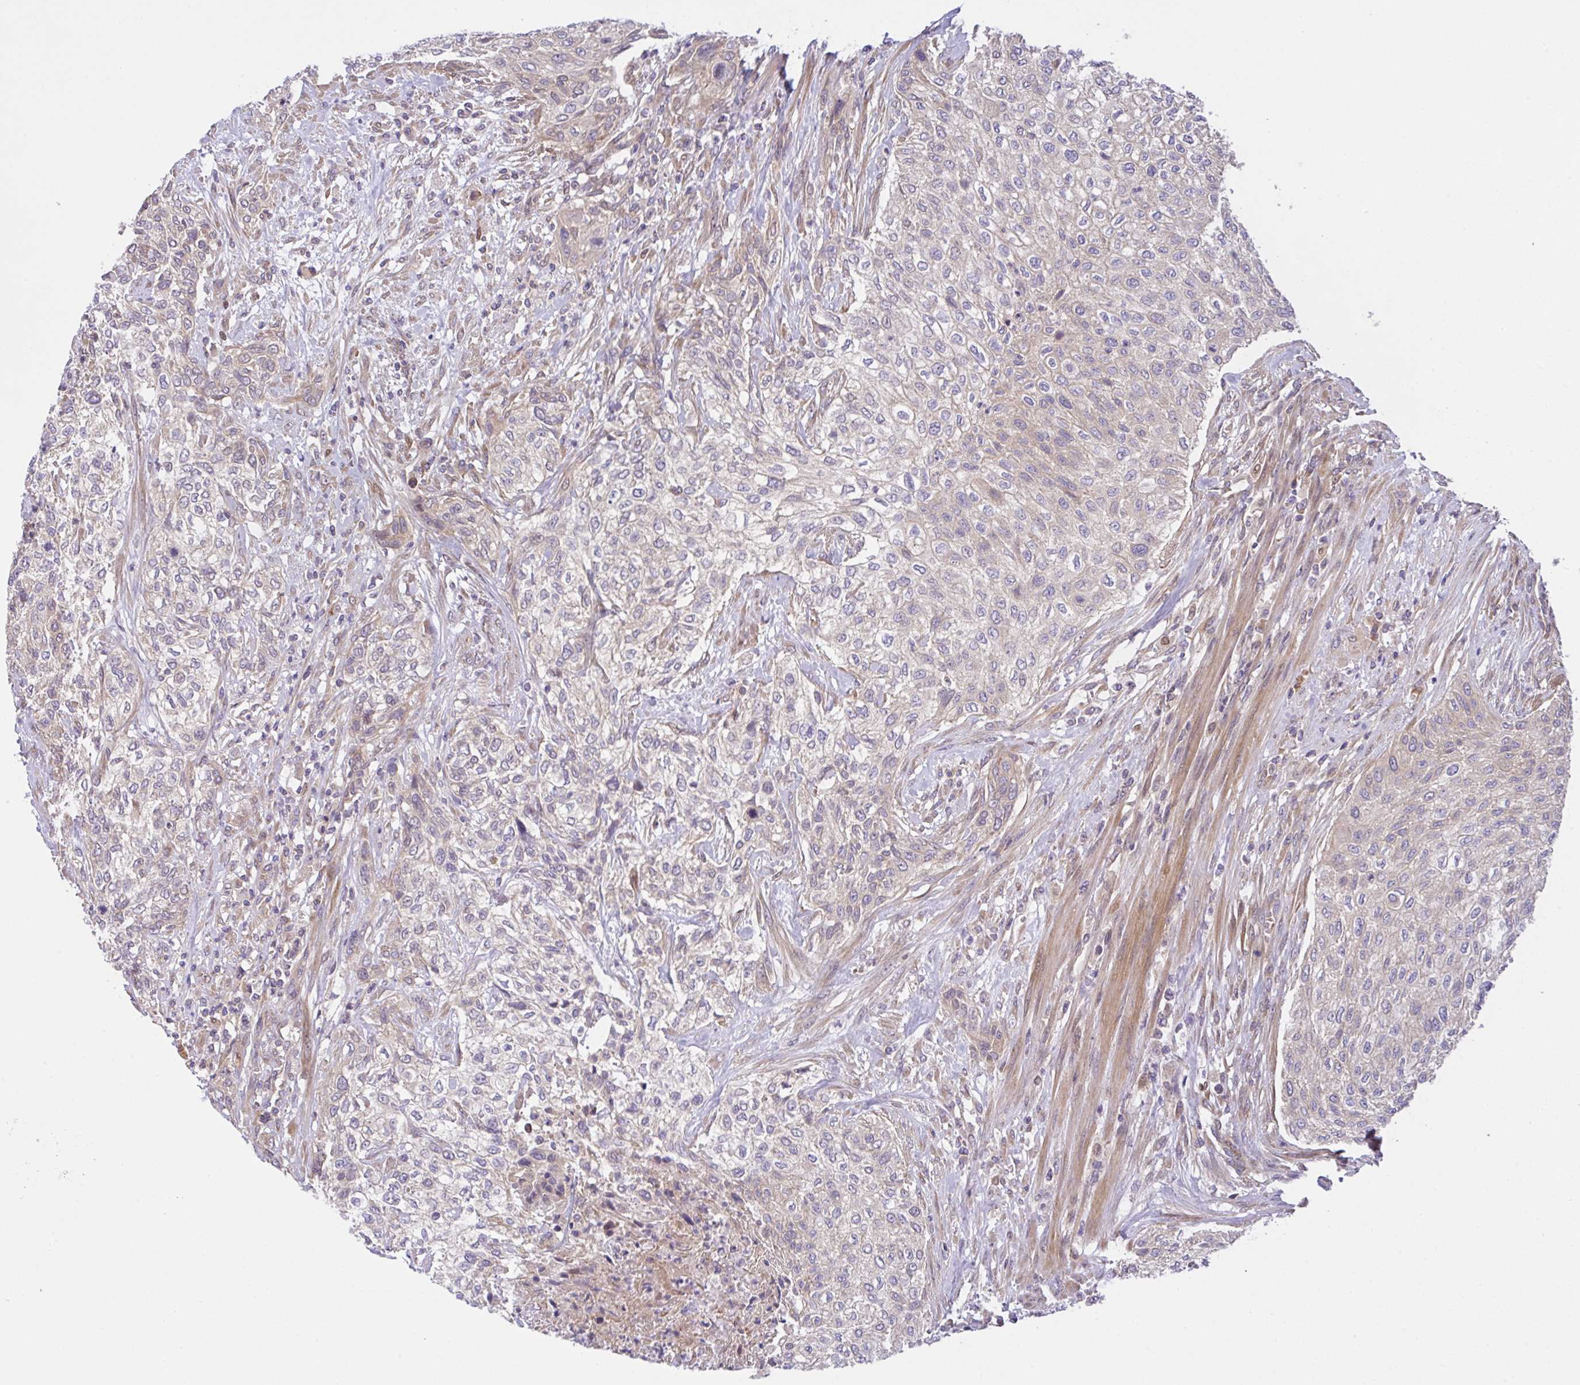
{"staining": {"intensity": "negative", "quantity": "none", "location": "none"}, "tissue": "urothelial cancer", "cell_type": "Tumor cells", "image_type": "cancer", "snomed": [{"axis": "morphology", "description": "Normal tissue, NOS"}, {"axis": "morphology", "description": "Urothelial carcinoma, NOS"}, {"axis": "topography", "description": "Urinary bladder"}, {"axis": "topography", "description": "Peripheral nerve tissue"}], "caption": "Tumor cells show no significant protein expression in urothelial cancer.", "gene": "UBE4A", "patient": {"sex": "male", "age": 35}}